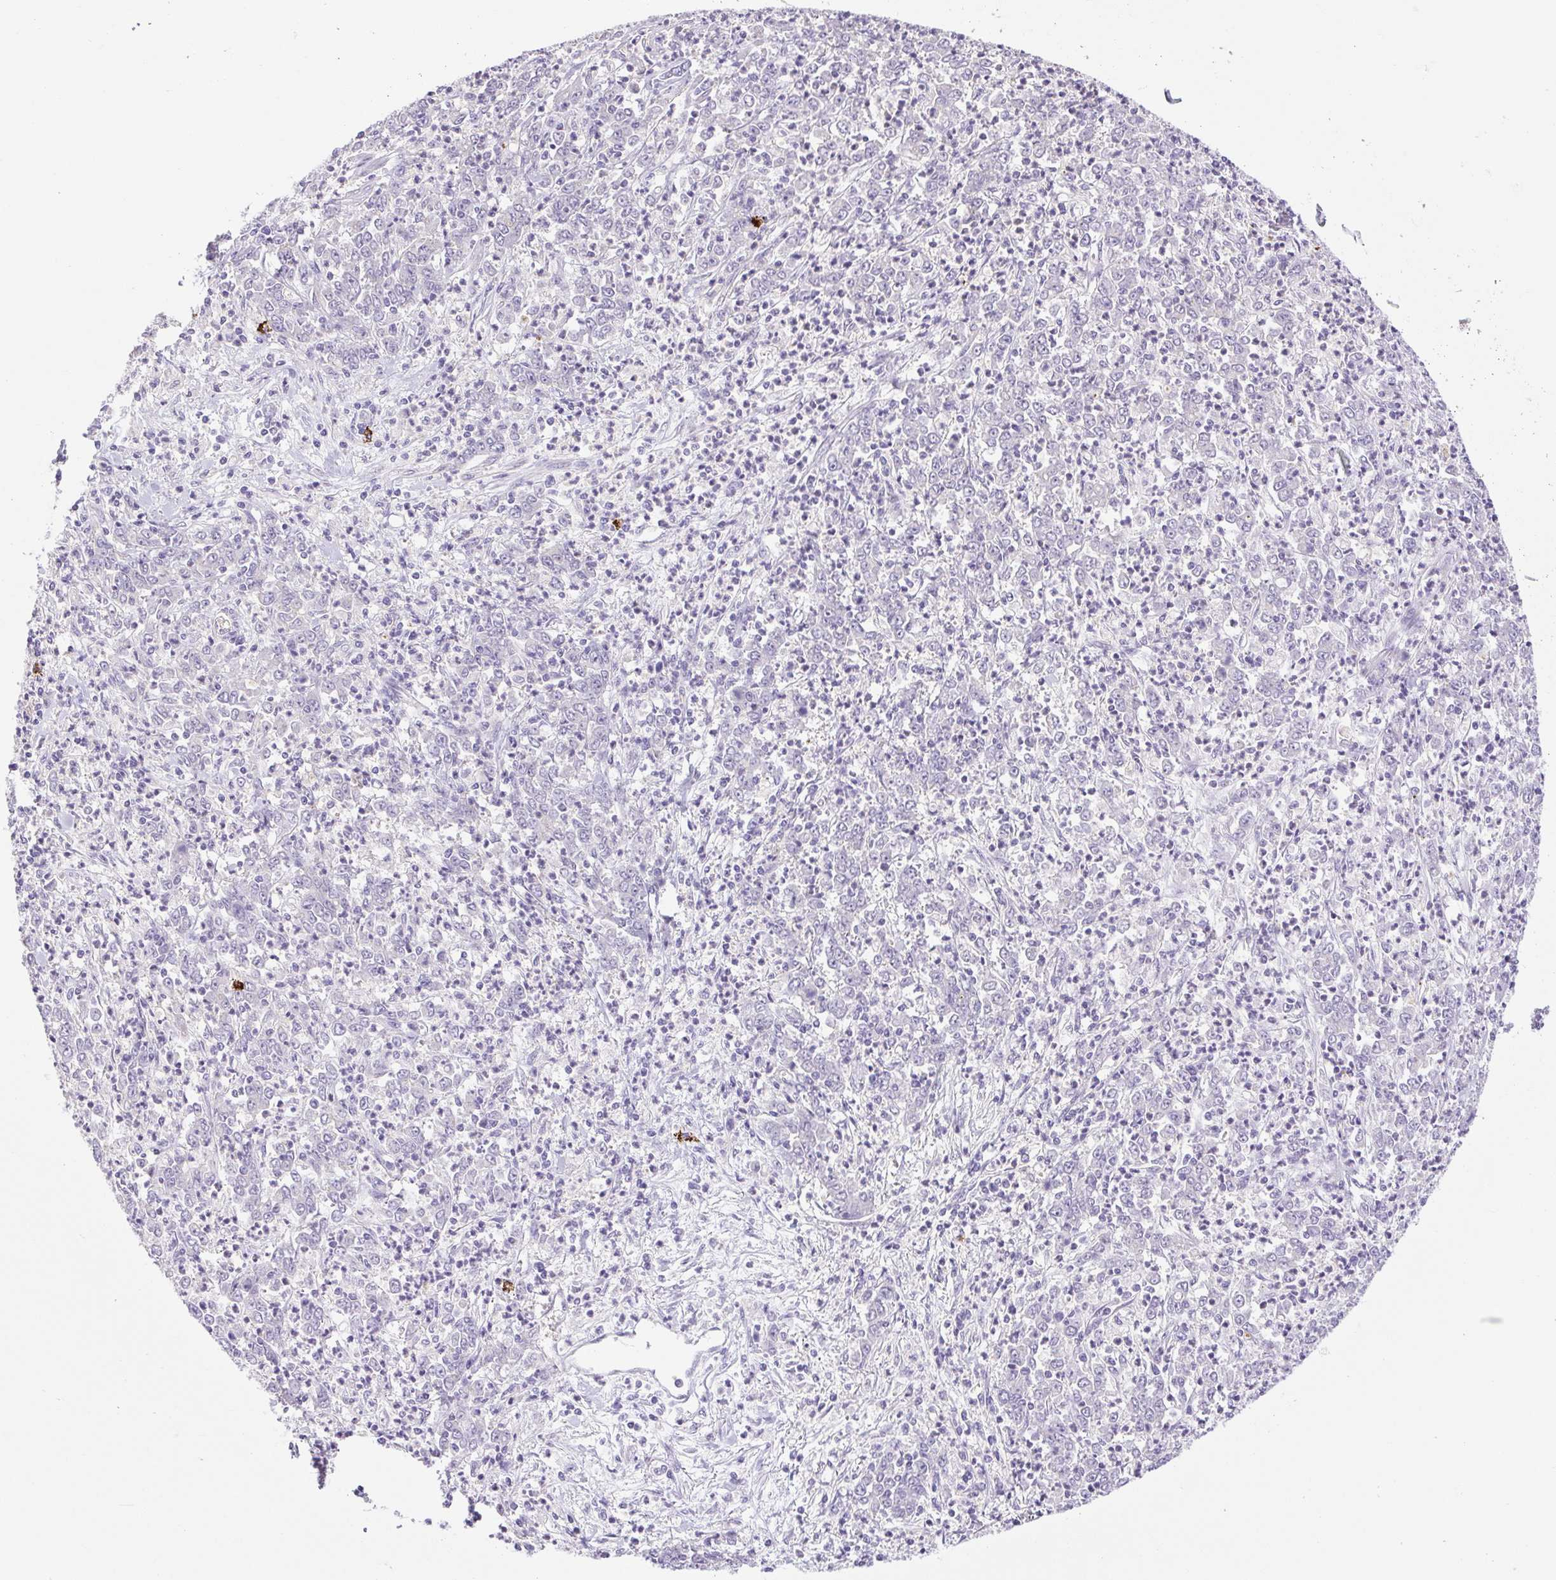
{"staining": {"intensity": "negative", "quantity": "none", "location": "none"}, "tissue": "stomach cancer", "cell_type": "Tumor cells", "image_type": "cancer", "snomed": [{"axis": "morphology", "description": "Adenocarcinoma, NOS"}, {"axis": "topography", "description": "Stomach, lower"}], "caption": "A high-resolution image shows immunohistochemistry staining of stomach cancer, which exhibits no significant positivity in tumor cells.", "gene": "FAM177B", "patient": {"sex": "female", "age": 71}}